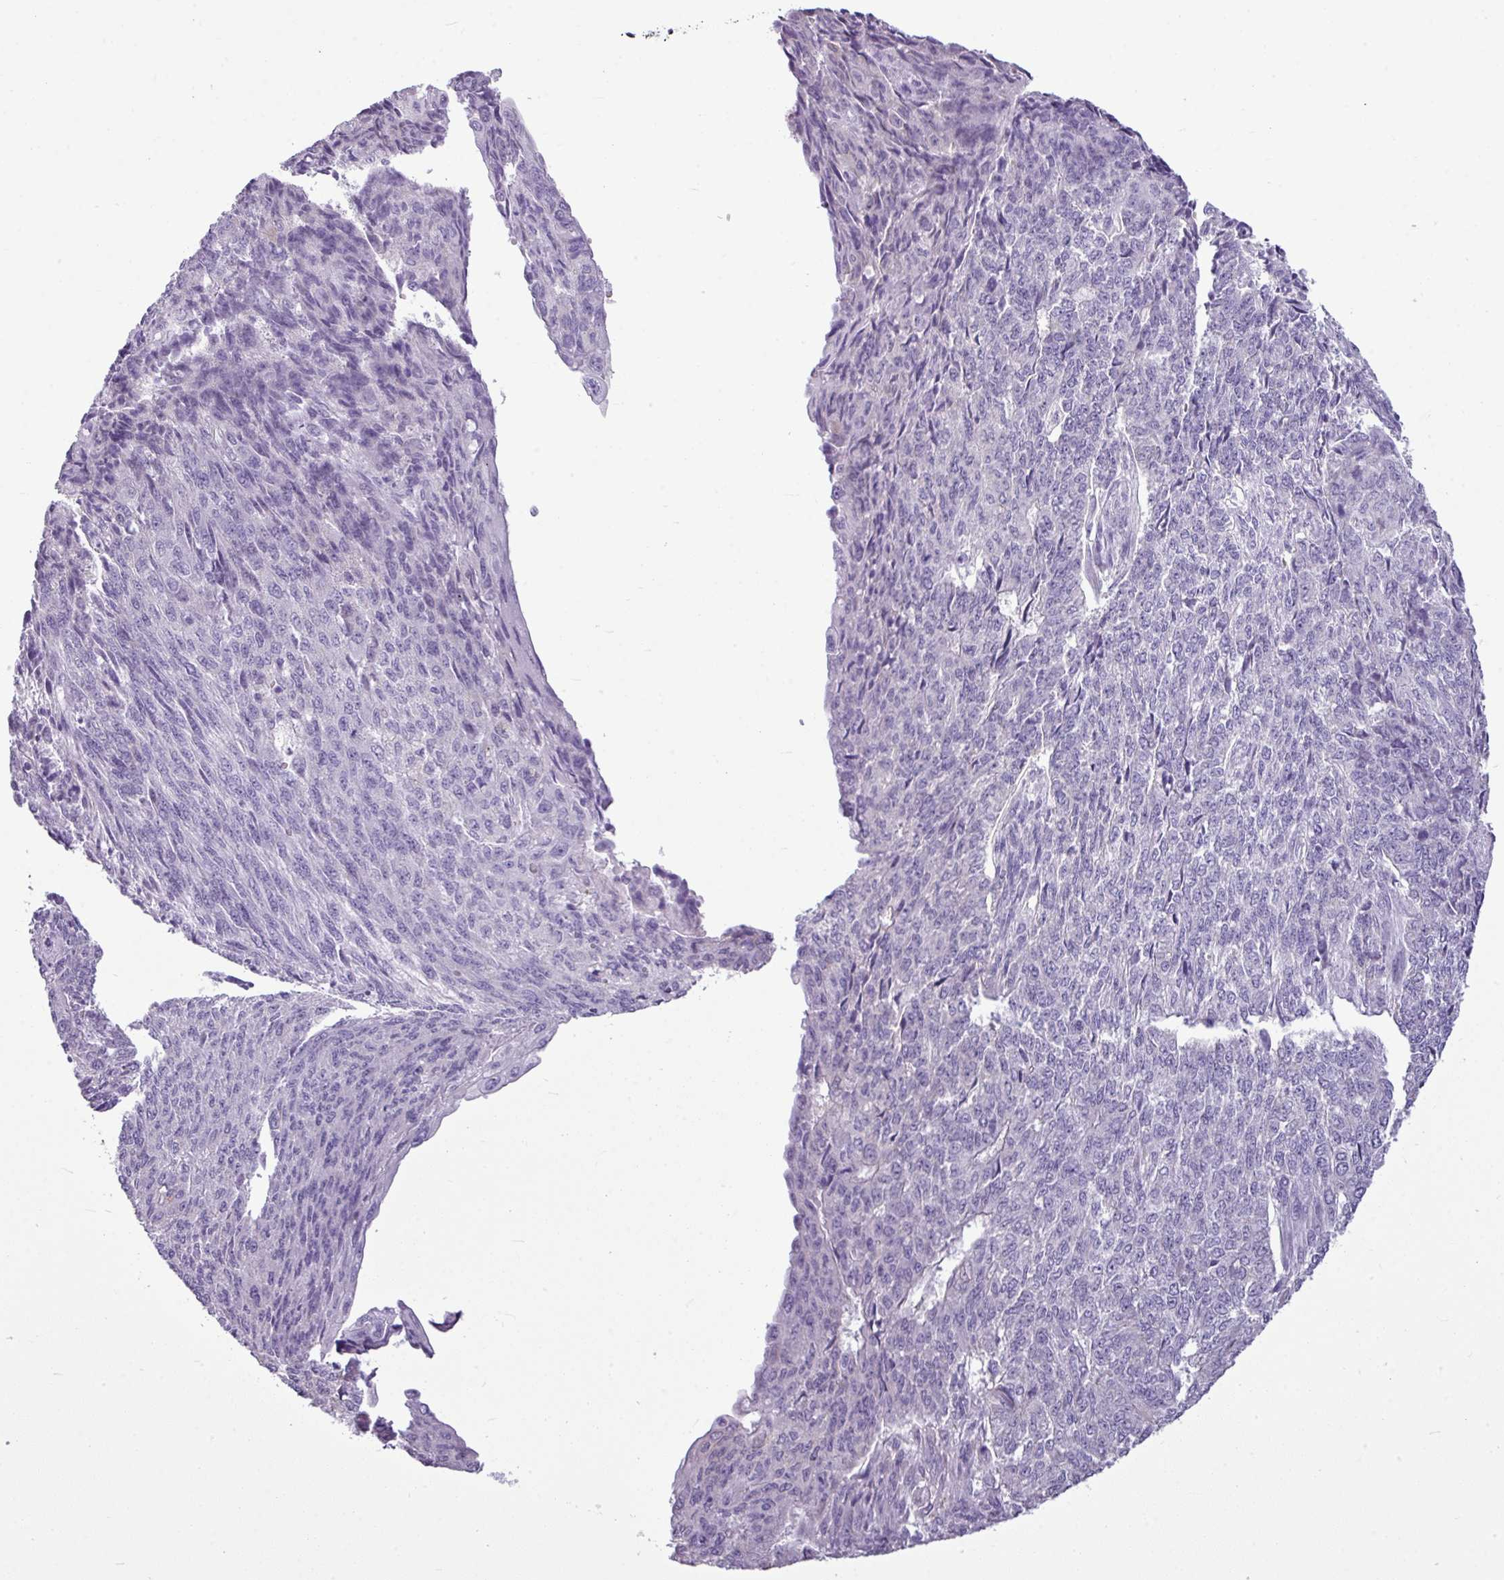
{"staining": {"intensity": "negative", "quantity": "none", "location": "none"}, "tissue": "endometrial cancer", "cell_type": "Tumor cells", "image_type": "cancer", "snomed": [{"axis": "morphology", "description": "Adenocarcinoma, NOS"}, {"axis": "topography", "description": "Endometrium"}], "caption": "Immunohistochemistry image of neoplastic tissue: human endometrial cancer stained with DAB (3,3'-diaminobenzidine) demonstrates no significant protein expression in tumor cells.", "gene": "IL17A", "patient": {"sex": "female", "age": 32}}